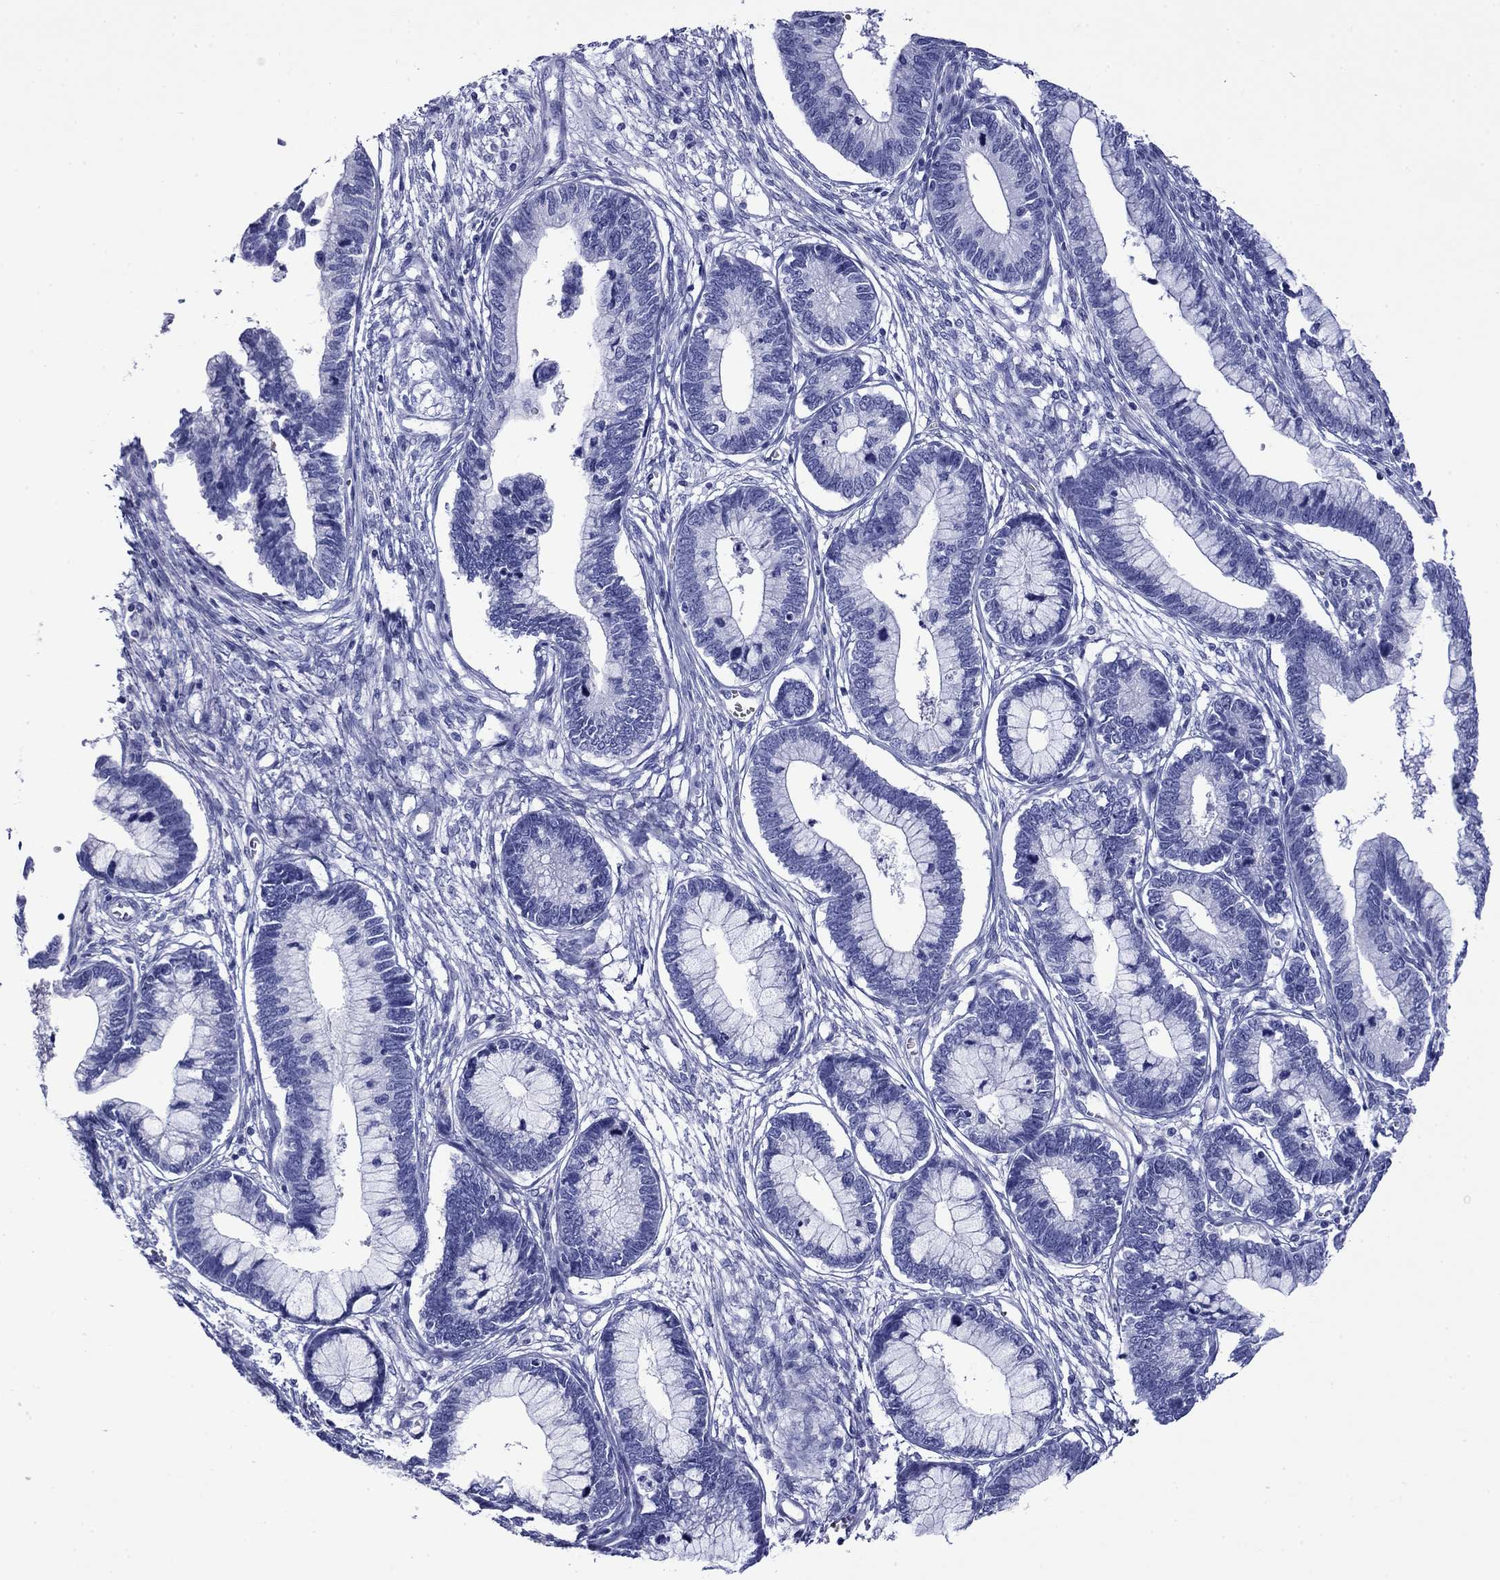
{"staining": {"intensity": "negative", "quantity": "none", "location": "none"}, "tissue": "cervical cancer", "cell_type": "Tumor cells", "image_type": "cancer", "snomed": [{"axis": "morphology", "description": "Adenocarcinoma, NOS"}, {"axis": "topography", "description": "Cervix"}], "caption": "Cervical adenocarcinoma stained for a protein using immunohistochemistry (IHC) reveals no staining tumor cells.", "gene": "ROM1", "patient": {"sex": "female", "age": 44}}